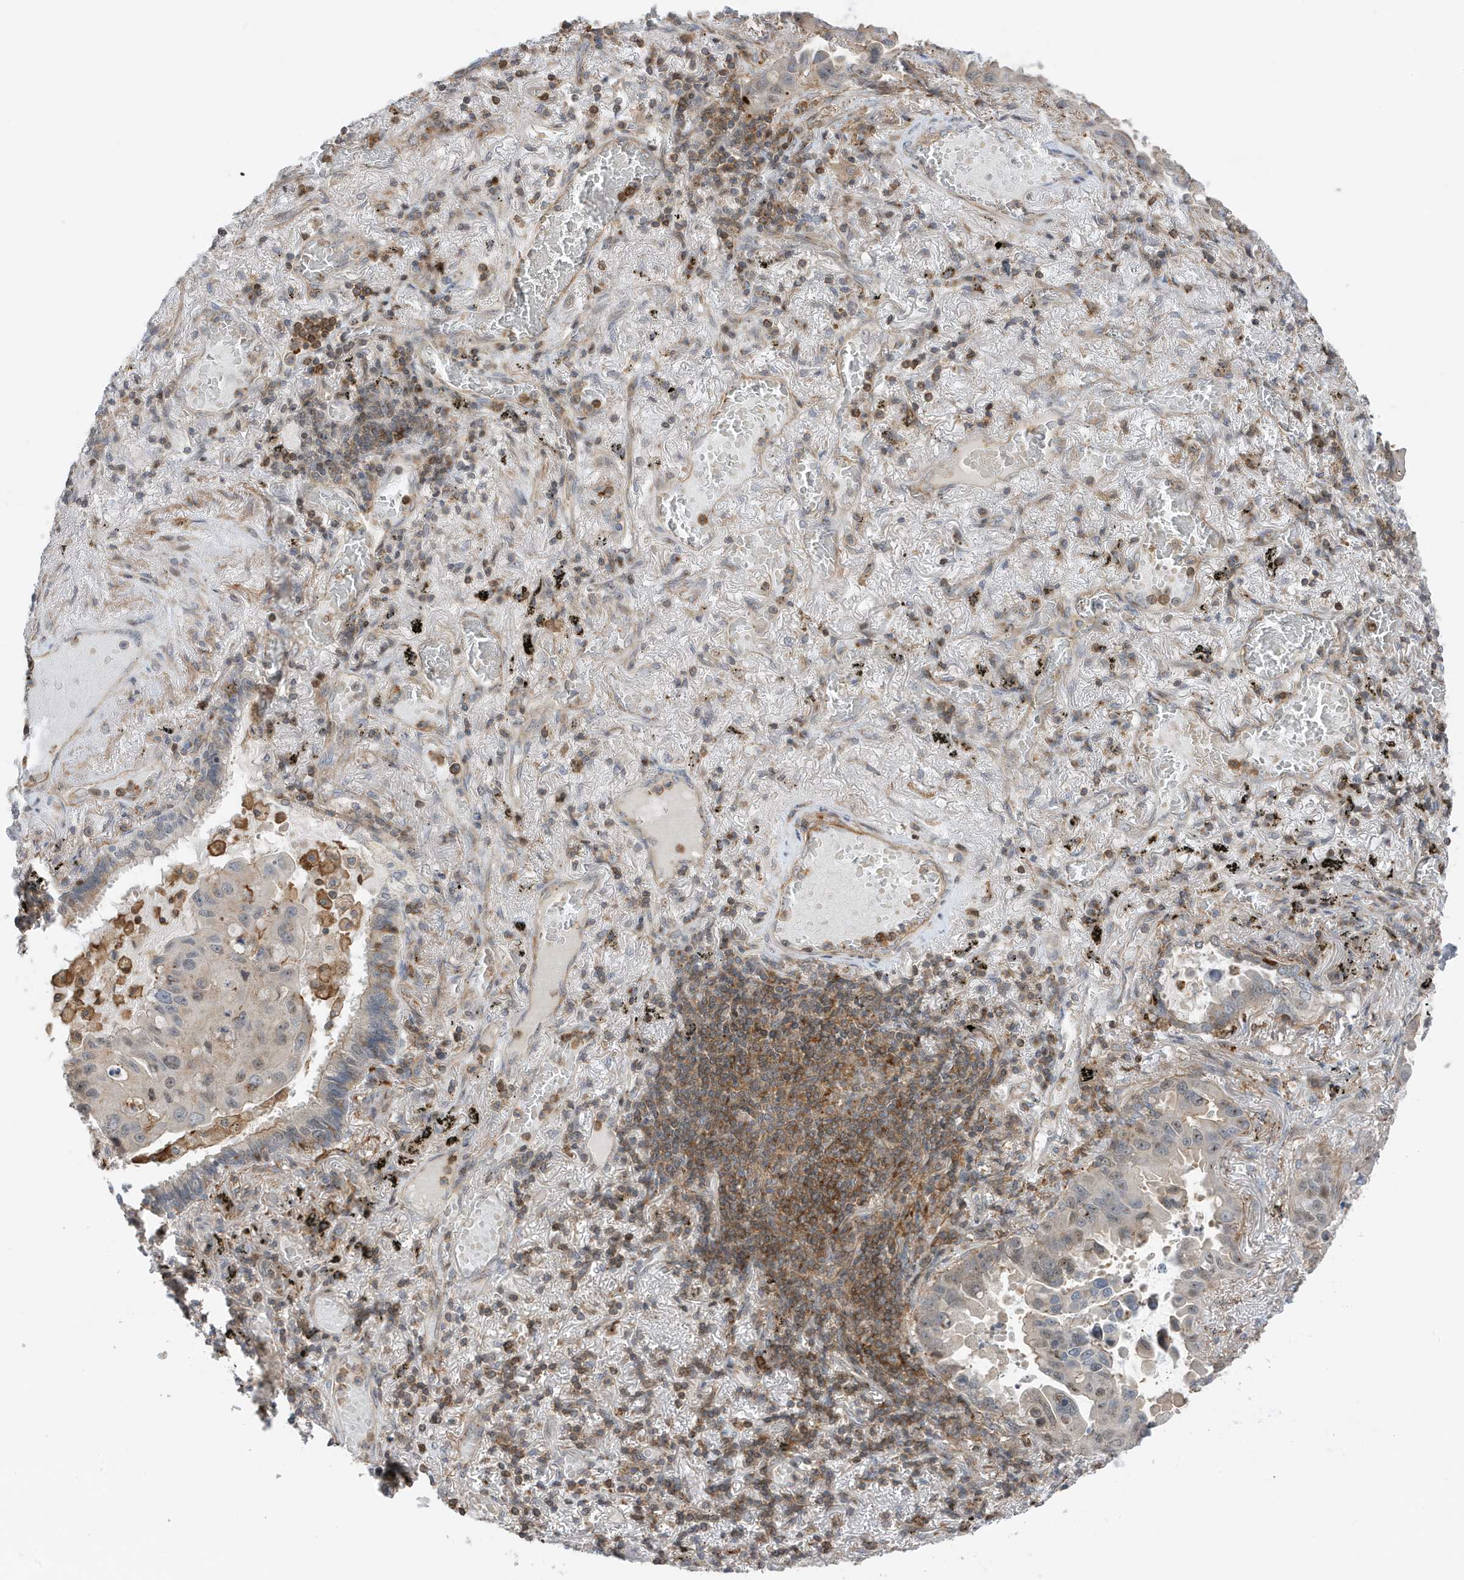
{"staining": {"intensity": "weak", "quantity": "<25%", "location": "nuclear"}, "tissue": "lung cancer", "cell_type": "Tumor cells", "image_type": "cancer", "snomed": [{"axis": "morphology", "description": "Adenocarcinoma, NOS"}, {"axis": "topography", "description": "Lung"}], "caption": "A high-resolution micrograph shows IHC staining of lung cancer, which demonstrates no significant staining in tumor cells.", "gene": "TATDN3", "patient": {"sex": "male", "age": 64}}